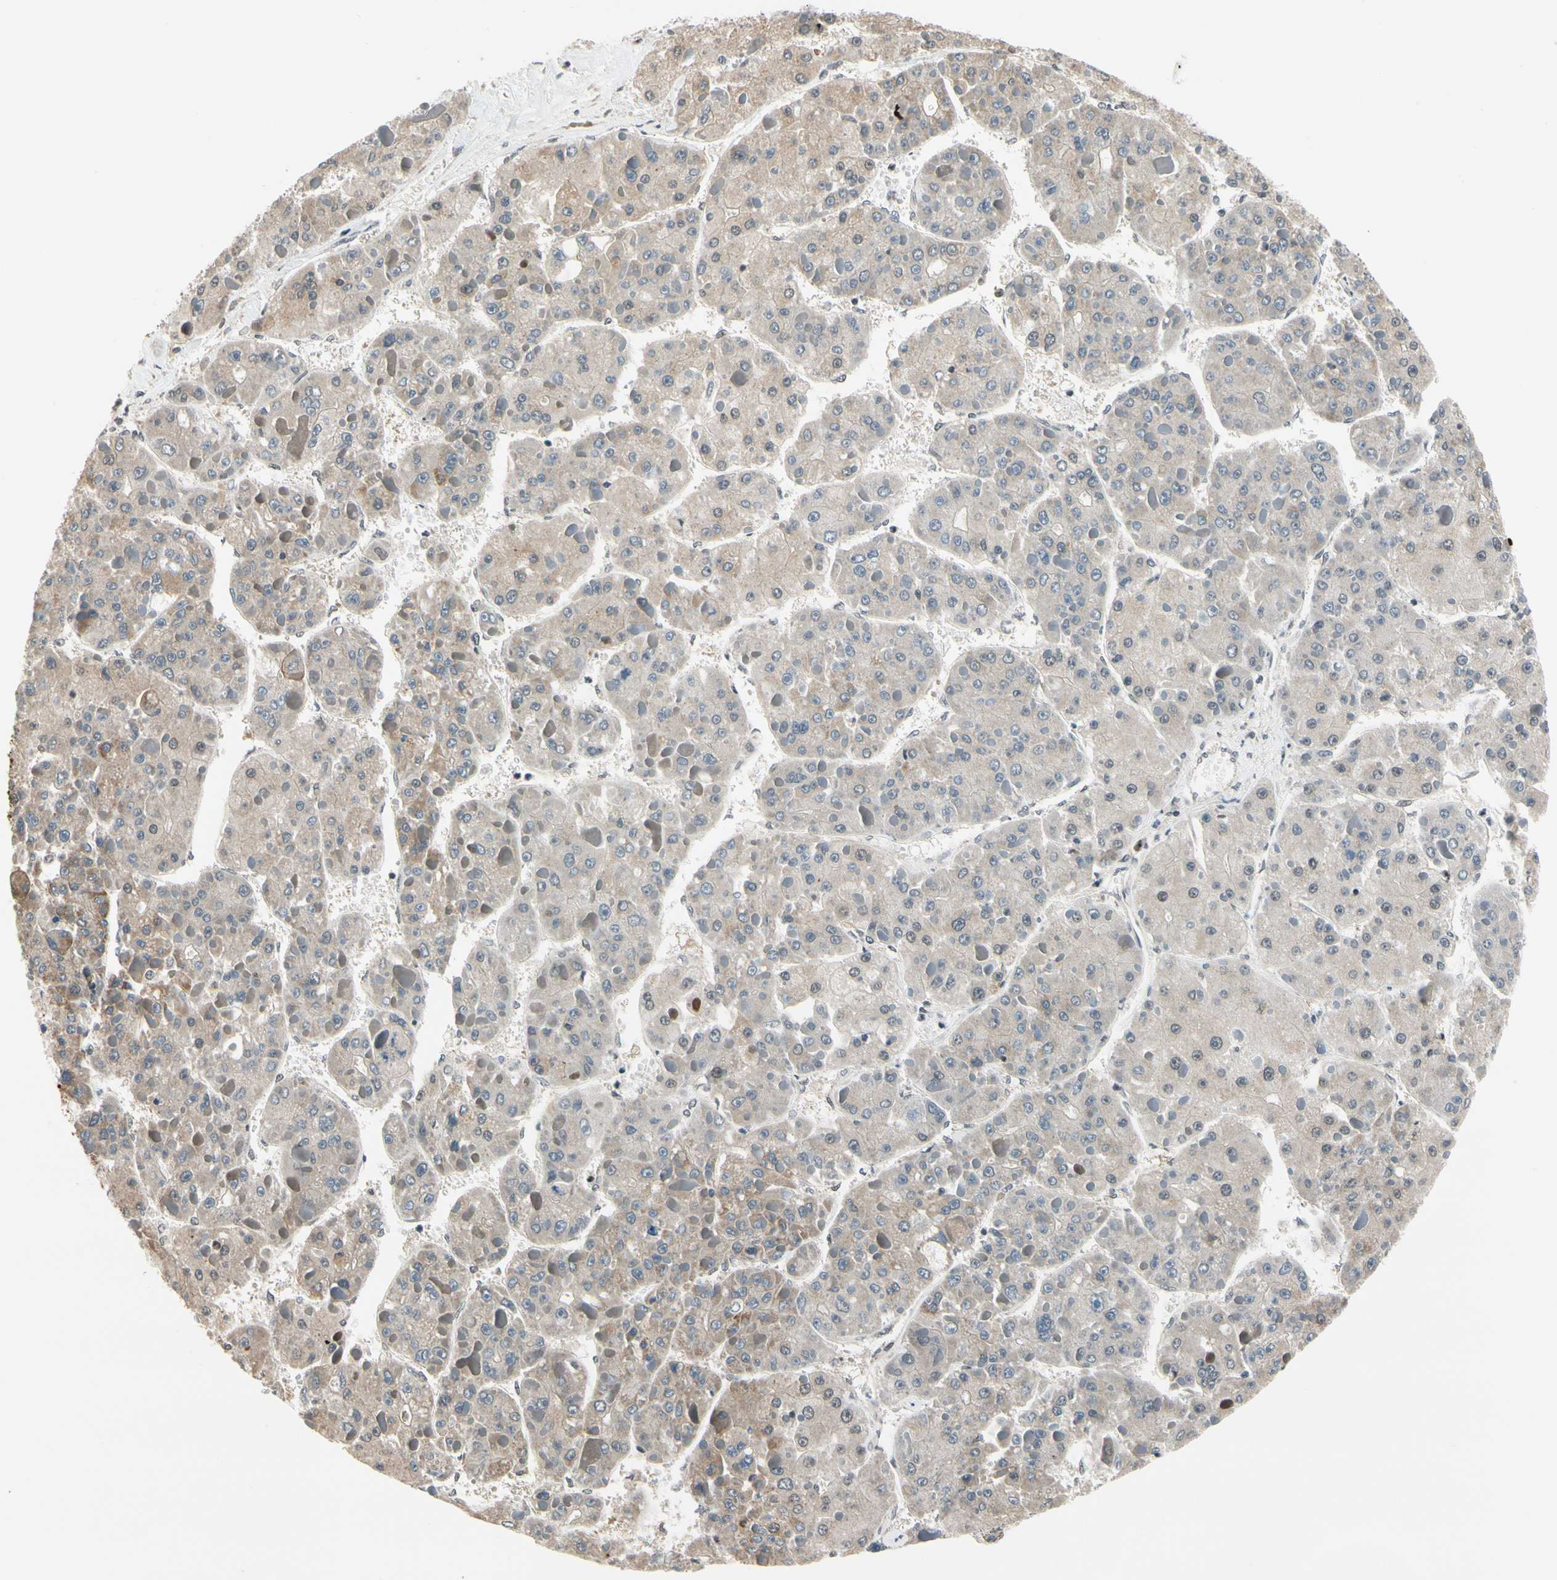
{"staining": {"intensity": "moderate", "quantity": "25%-75%", "location": "cytoplasmic/membranous"}, "tissue": "liver cancer", "cell_type": "Tumor cells", "image_type": "cancer", "snomed": [{"axis": "morphology", "description": "Carcinoma, Hepatocellular, NOS"}, {"axis": "topography", "description": "Liver"}], "caption": "A brown stain labels moderate cytoplasmic/membranous expression of a protein in liver cancer (hepatocellular carcinoma) tumor cells.", "gene": "TAF12", "patient": {"sex": "female", "age": 73}}